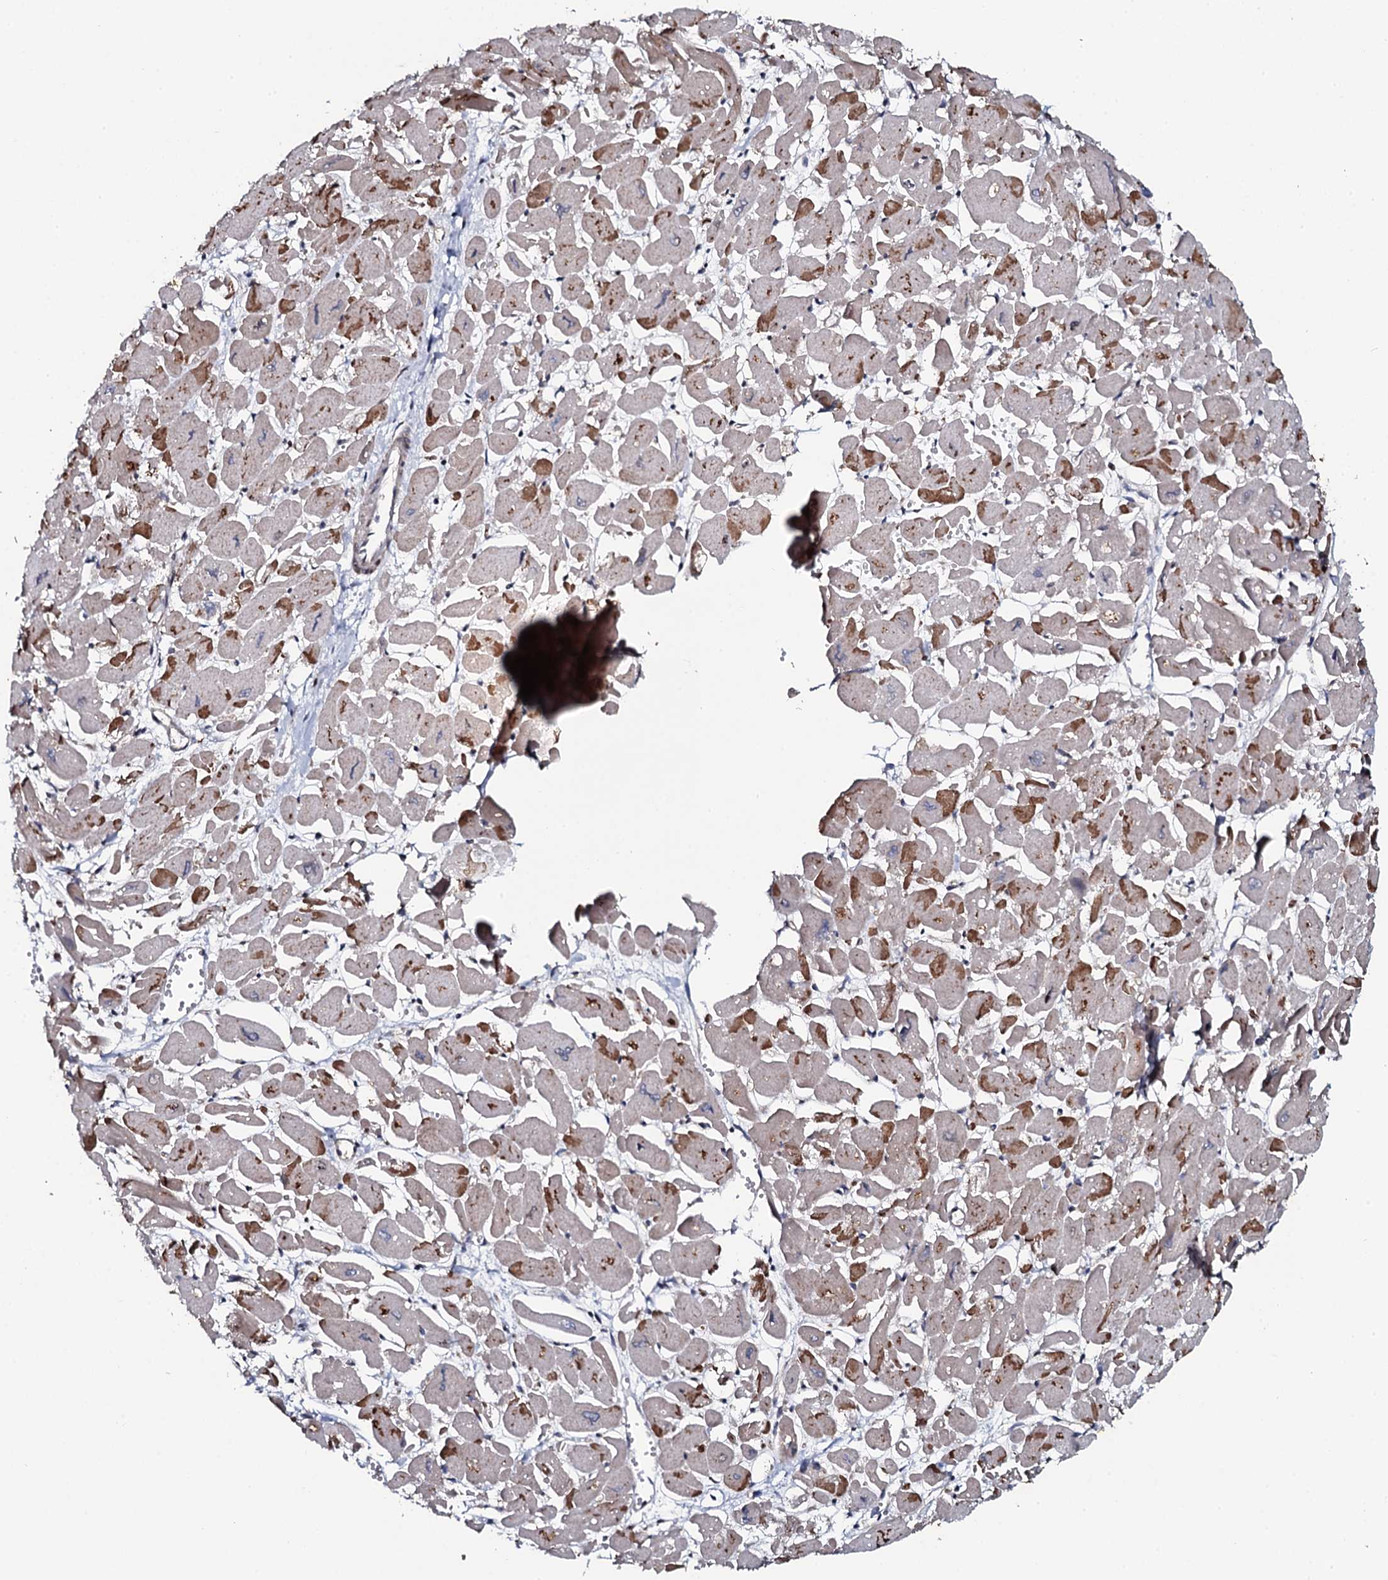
{"staining": {"intensity": "moderate", "quantity": "25%-75%", "location": "cytoplasmic/membranous"}, "tissue": "heart muscle", "cell_type": "Cardiomyocytes", "image_type": "normal", "snomed": [{"axis": "morphology", "description": "Normal tissue, NOS"}, {"axis": "topography", "description": "Heart"}], "caption": "About 25%-75% of cardiomyocytes in benign heart muscle show moderate cytoplasmic/membranous protein positivity as visualized by brown immunohistochemical staining.", "gene": "KCTD4", "patient": {"sex": "male", "age": 54}}